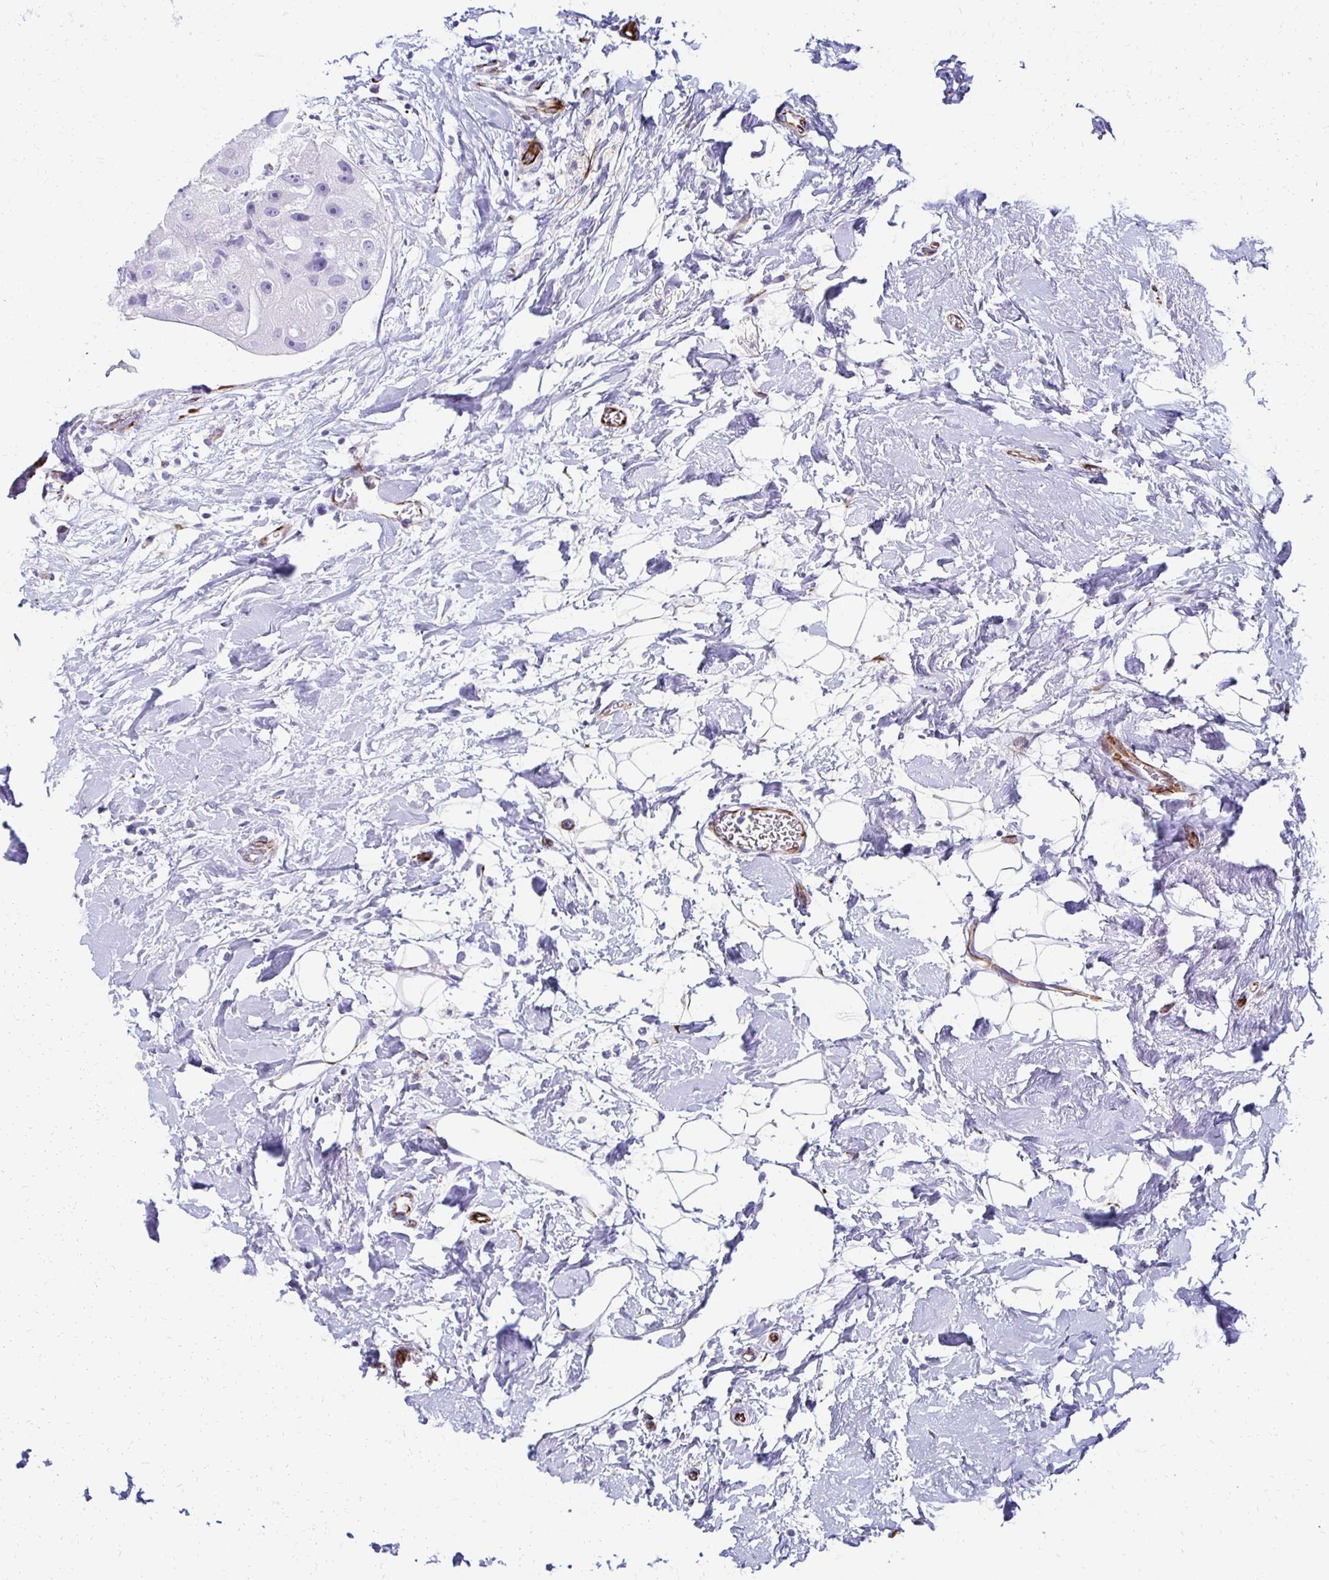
{"staining": {"intensity": "negative", "quantity": "none", "location": "none"}, "tissue": "breast cancer", "cell_type": "Tumor cells", "image_type": "cancer", "snomed": [{"axis": "morphology", "description": "Duct carcinoma"}, {"axis": "topography", "description": "Breast"}], "caption": "Immunohistochemistry (IHC) of breast cancer (invasive ductal carcinoma) demonstrates no positivity in tumor cells.", "gene": "TMEM54", "patient": {"sex": "female", "age": 43}}